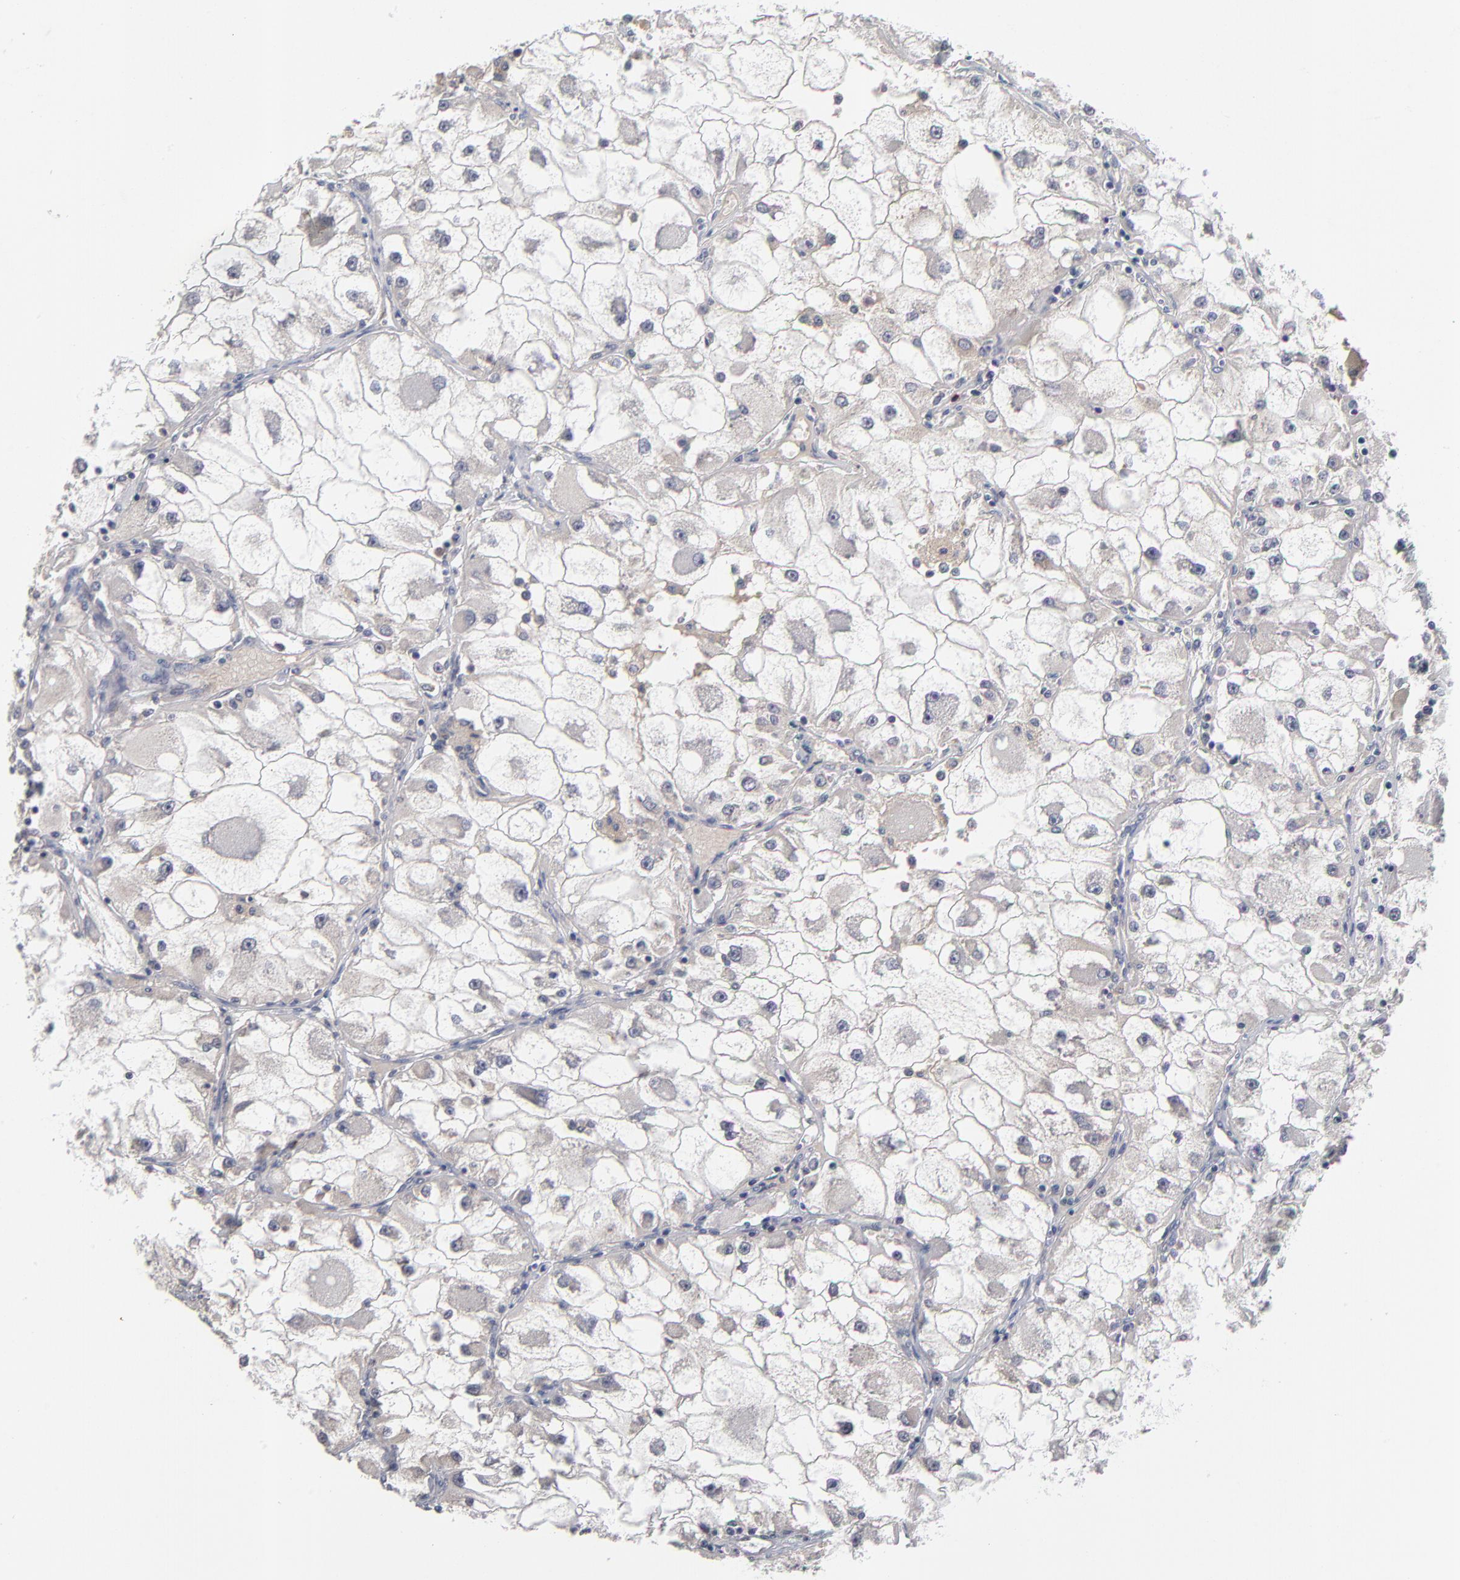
{"staining": {"intensity": "negative", "quantity": "none", "location": "none"}, "tissue": "renal cancer", "cell_type": "Tumor cells", "image_type": "cancer", "snomed": [{"axis": "morphology", "description": "Adenocarcinoma, NOS"}, {"axis": "topography", "description": "Kidney"}], "caption": "Tumor cells are negative for protein expression in human renal cancer (adenocarcinoma).", "gene": "WSB1", "patient": {"sex": "female", "age": 73}}